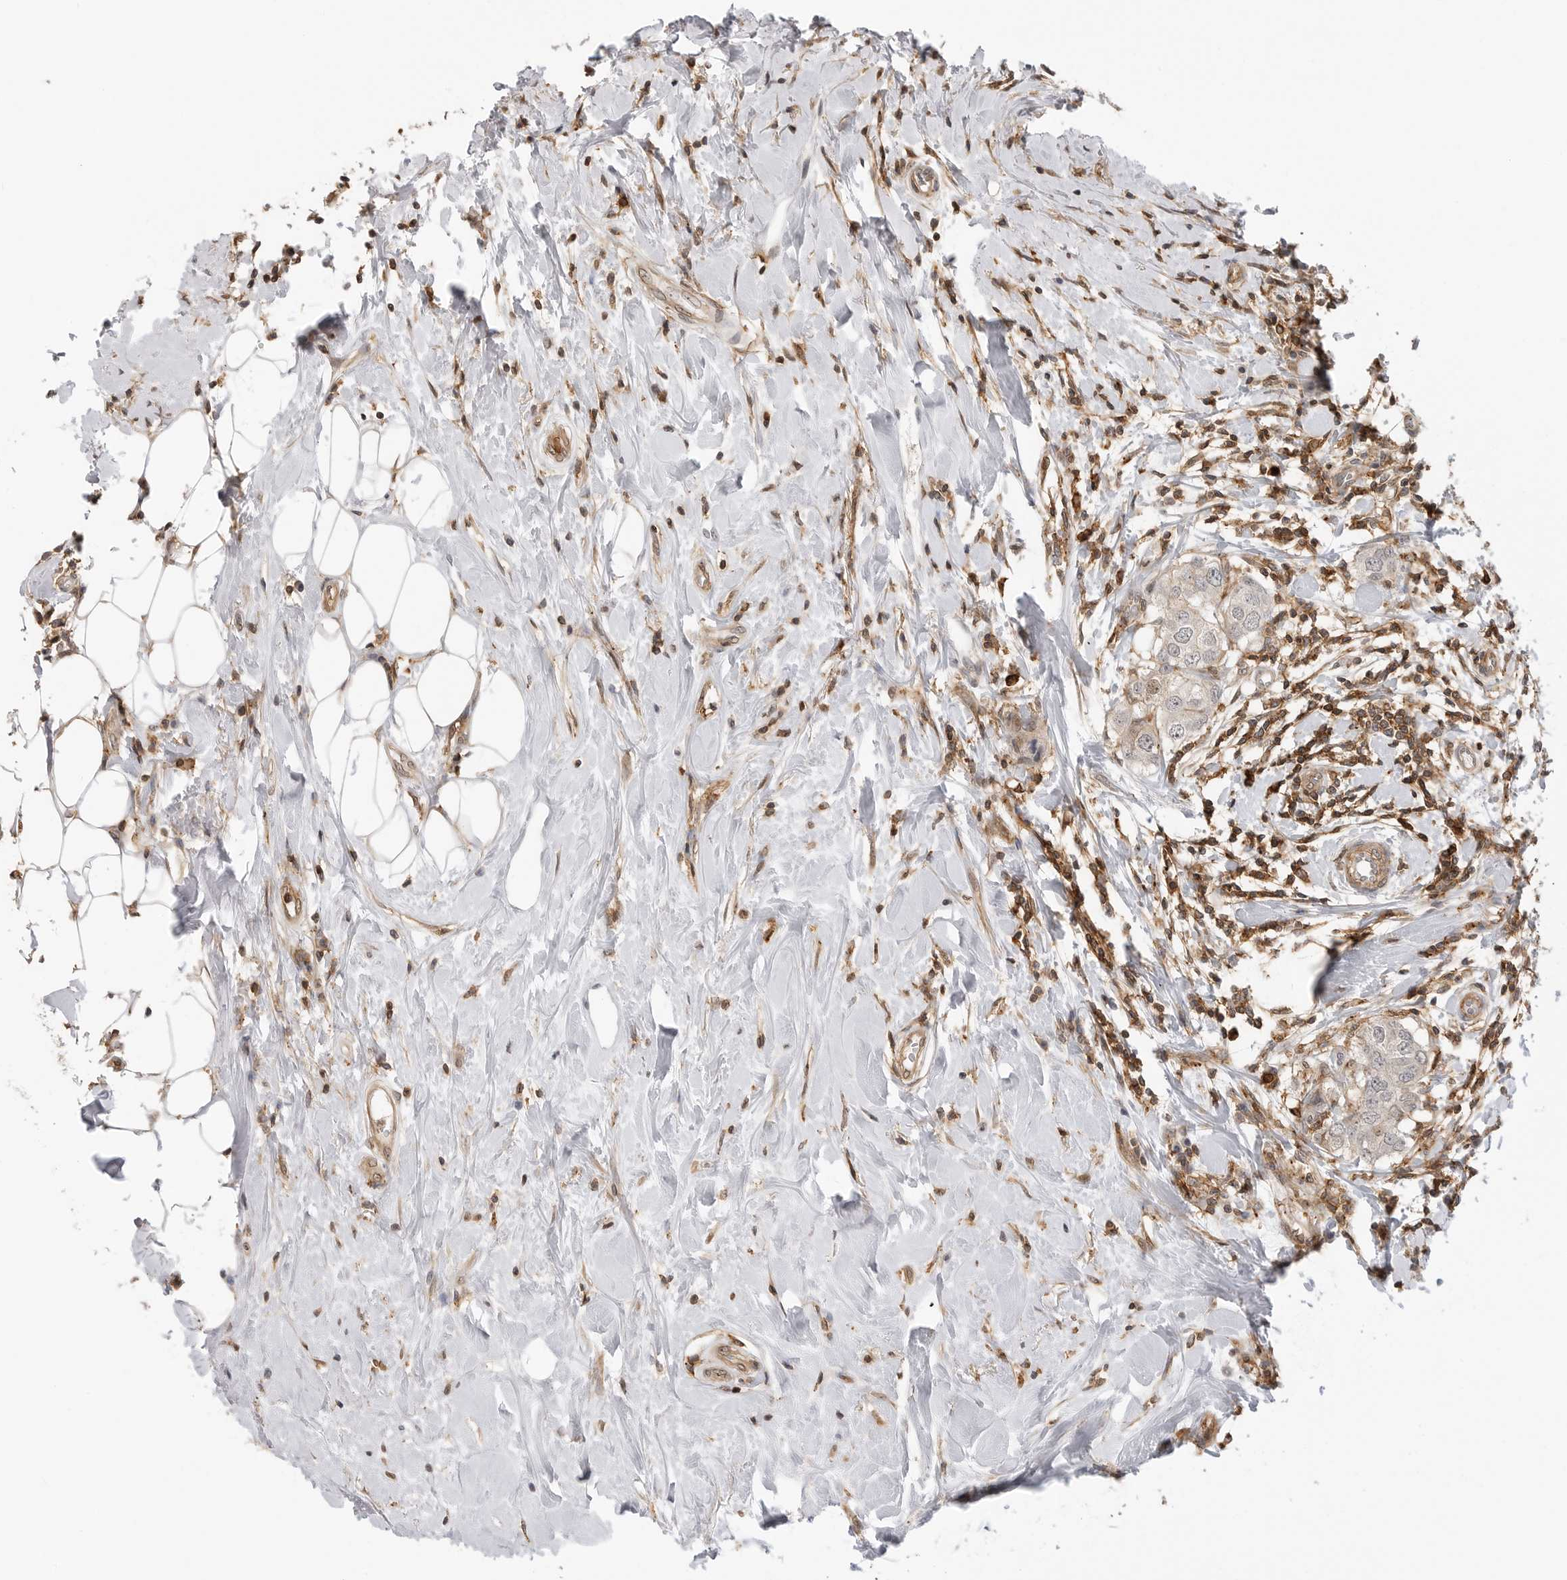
{"staining": {"intensity": "negative", "quantity": "none", "location": "none"}, "tissue": "breast cancer", "cell_type": "Tumor cells", "image_type": "cancer", "snomed": [{"axis": "morphology", "description": "Duct carcinoma"}, {"axis": "topography", "description": "Breast"}], "caption": "High power microscopy photomicrograph of an immunohistochemistry (IHC) micrograph of breast cancer, revealing no significant staining in tumor cells. Nuclei are stained in blue.", "gene": "ANXA11", "patient": {"sex": "female", "age": 27}}